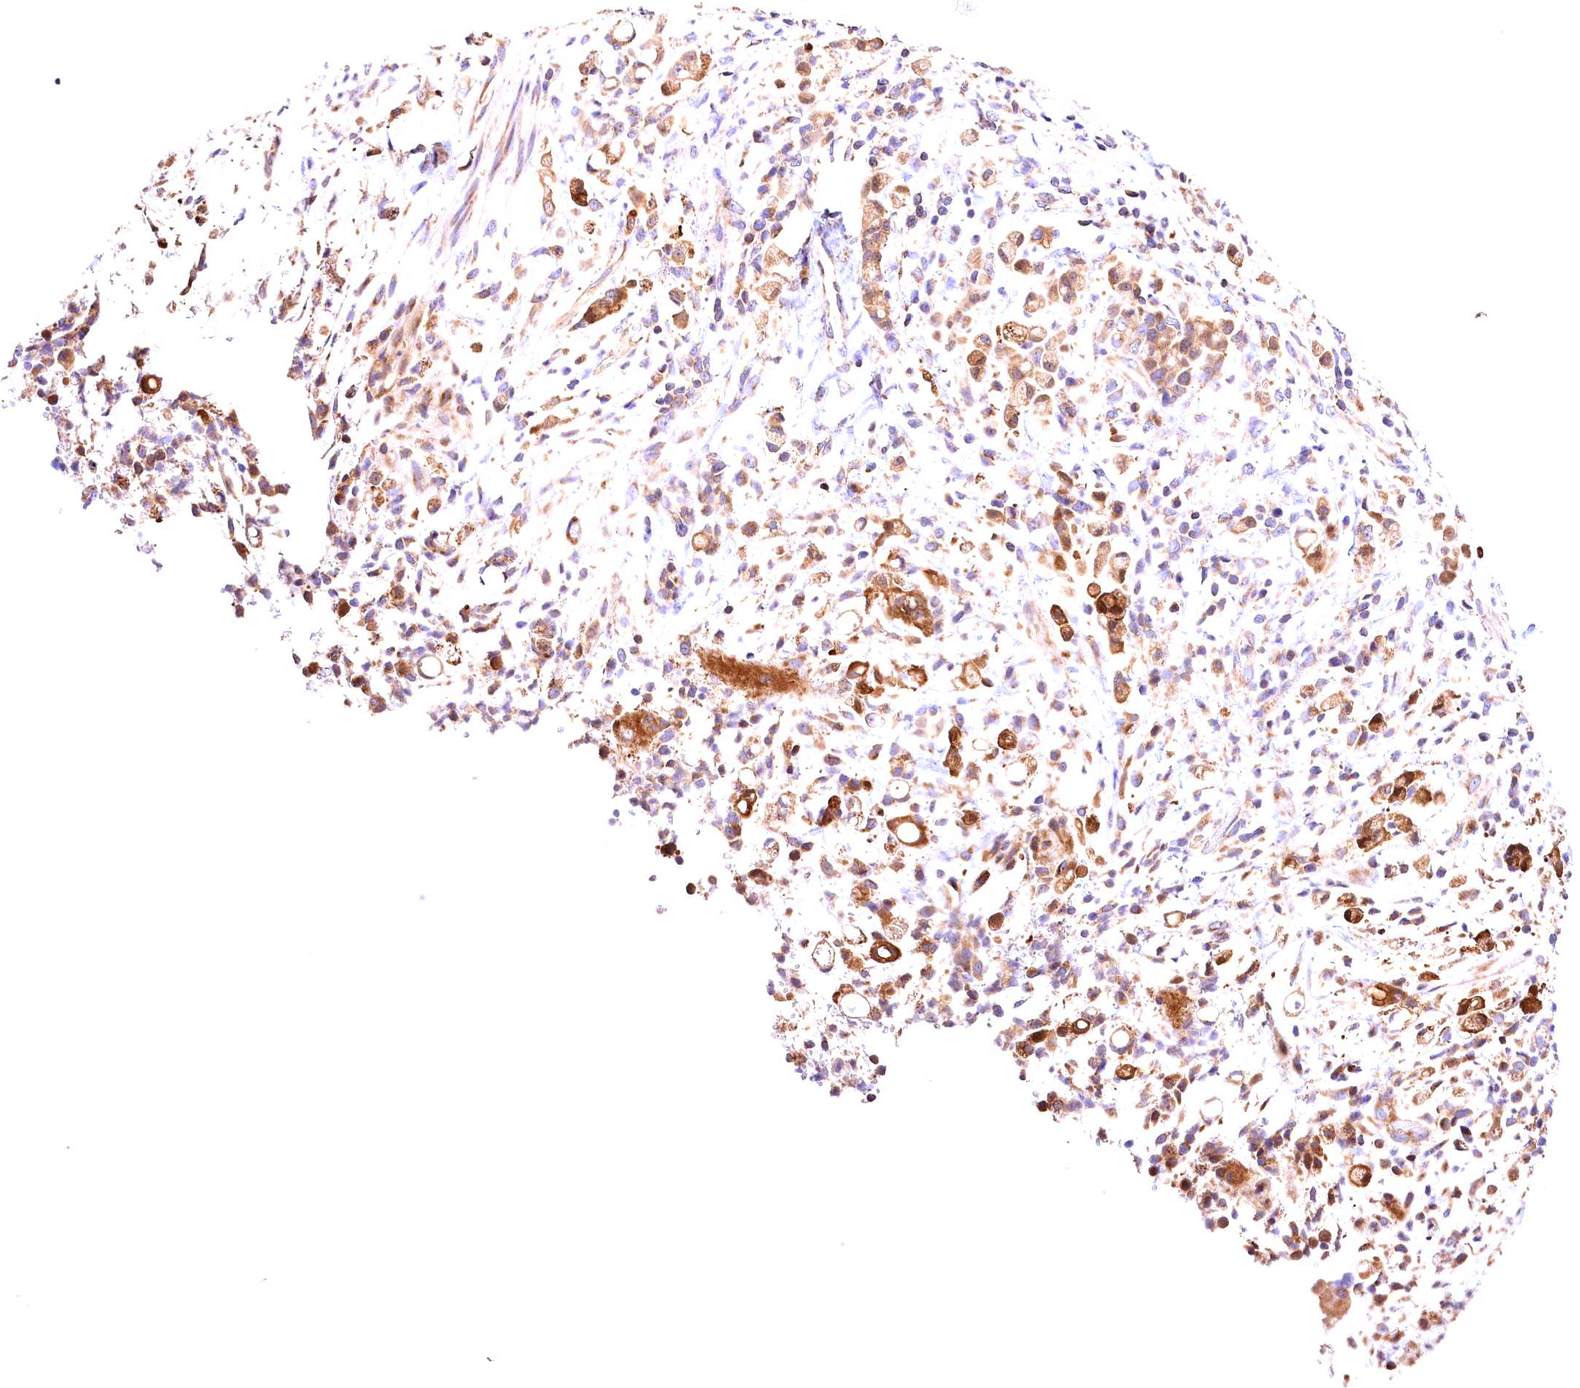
{"staining": {"intensity": "moderate", "quantity": ">75%", "location": "cytoplasmic/membranous"}, "tissue": "stomach cancer", "cell_type": "Tumor cells", "image_type": "cancer", "snomed": [{"axis": "morphology", "description": "Adenocarcinoma, NOS"}, {"axis": "topography", "description": "Stomach"}], "caption": "Tumor cells display moderate cytoplasmic/membranous staining in about >75% of cells in stomach adenocarcinoma. (IHC, brightfield microscopy, high magnification).", "gene": "KPTN", "patient": {"sex": "female", "age": 60}}